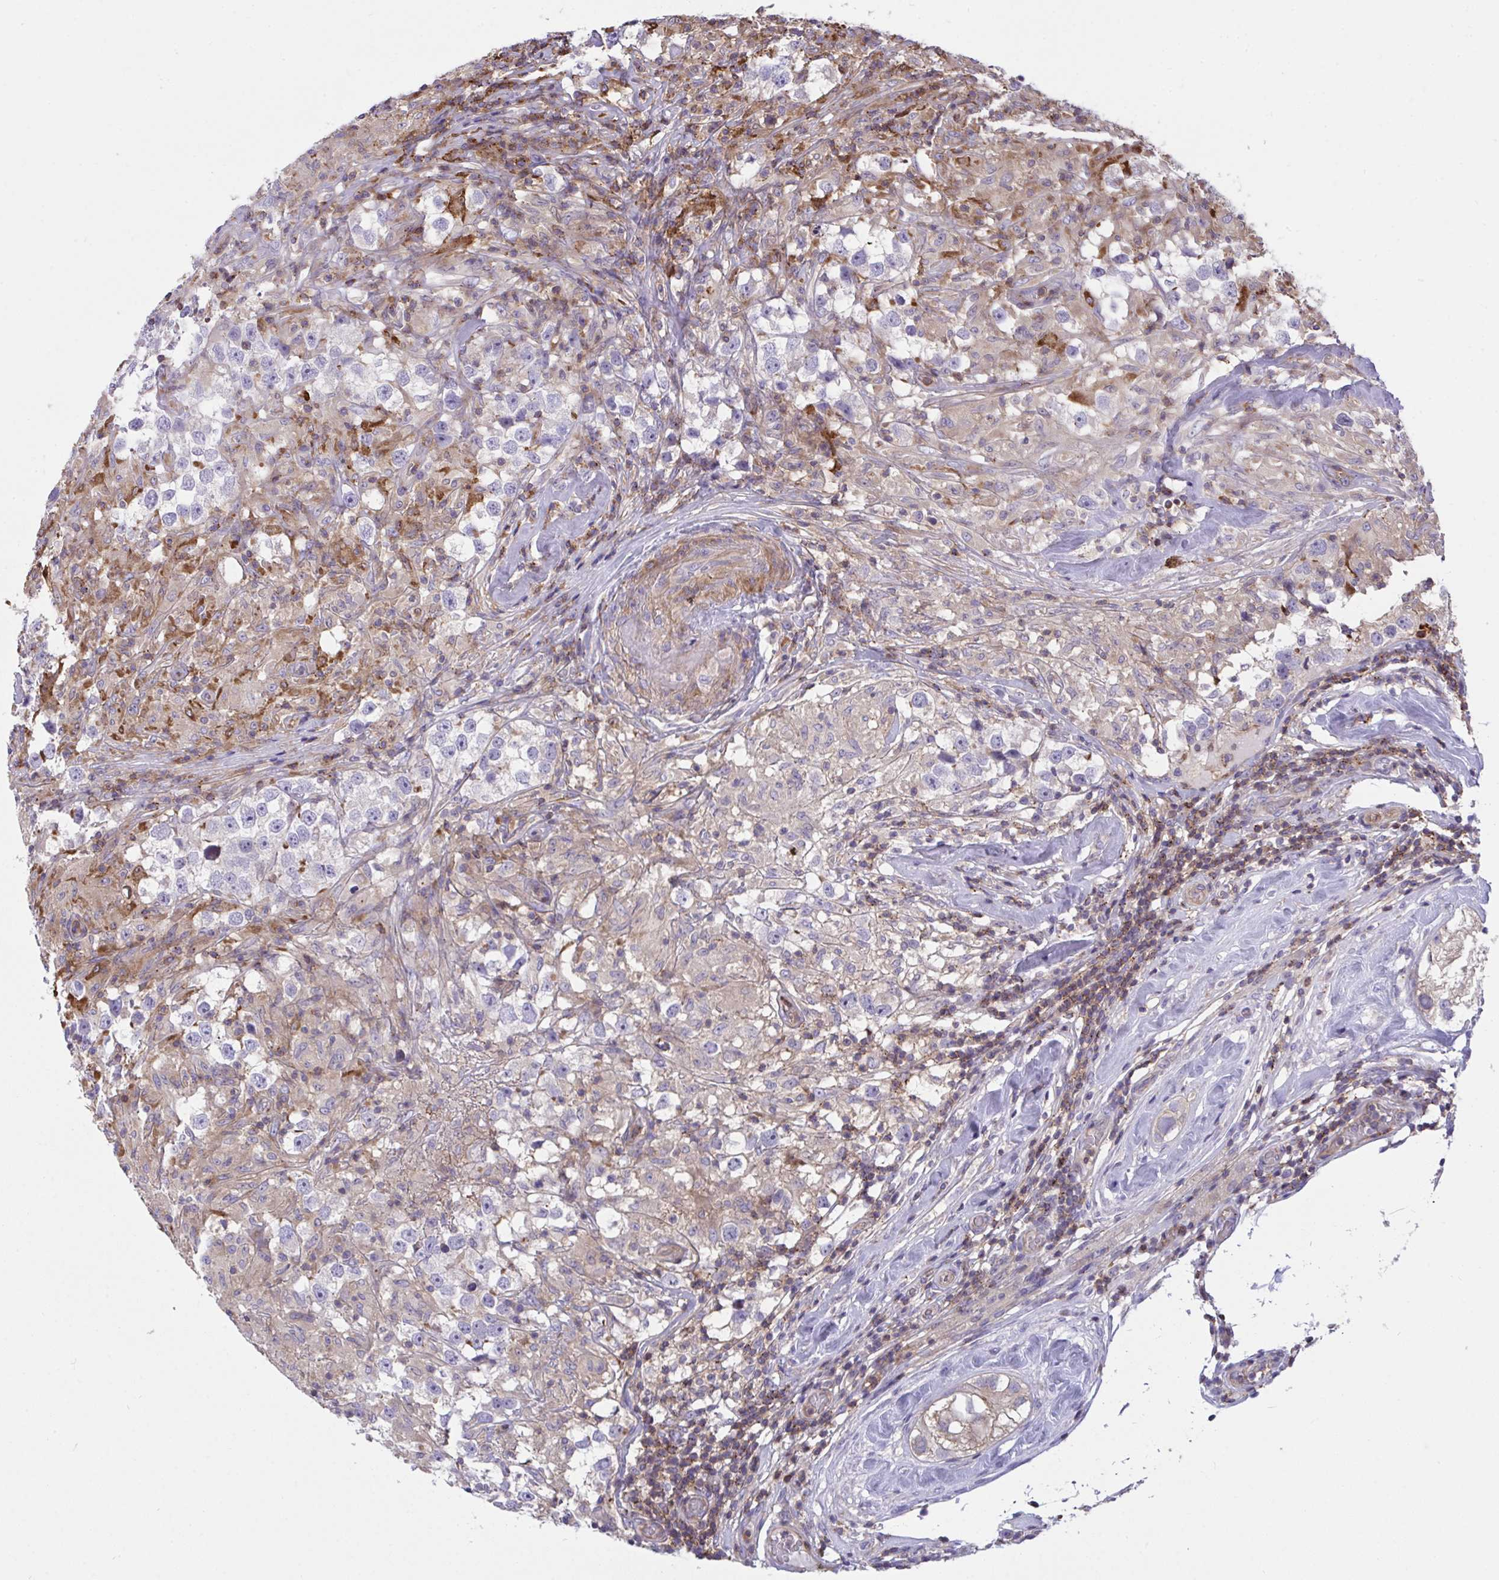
{"staining": {"intensity": "negative", "quantity": "none", "location": "none"}, "tissue": "testis cancer", "cell_type": "Tumor cells", "image_type": "cancer", "snomed": [{"axis": "morphology", "description": "Seminoma, NOS"}, {"axis": "topography", "description": "Testis"}], "caption": "Immunohistochemistry histopathology image of testis cancer (seminoma) stained for a protein (brown), which exhibits no staining in tumor cells. (DAB immunohistochemistry (IHC) visualized using brightfield microscopy, high magnification).", "gene": "PPIH", "patient": {"sex": "male", "age": 46}}